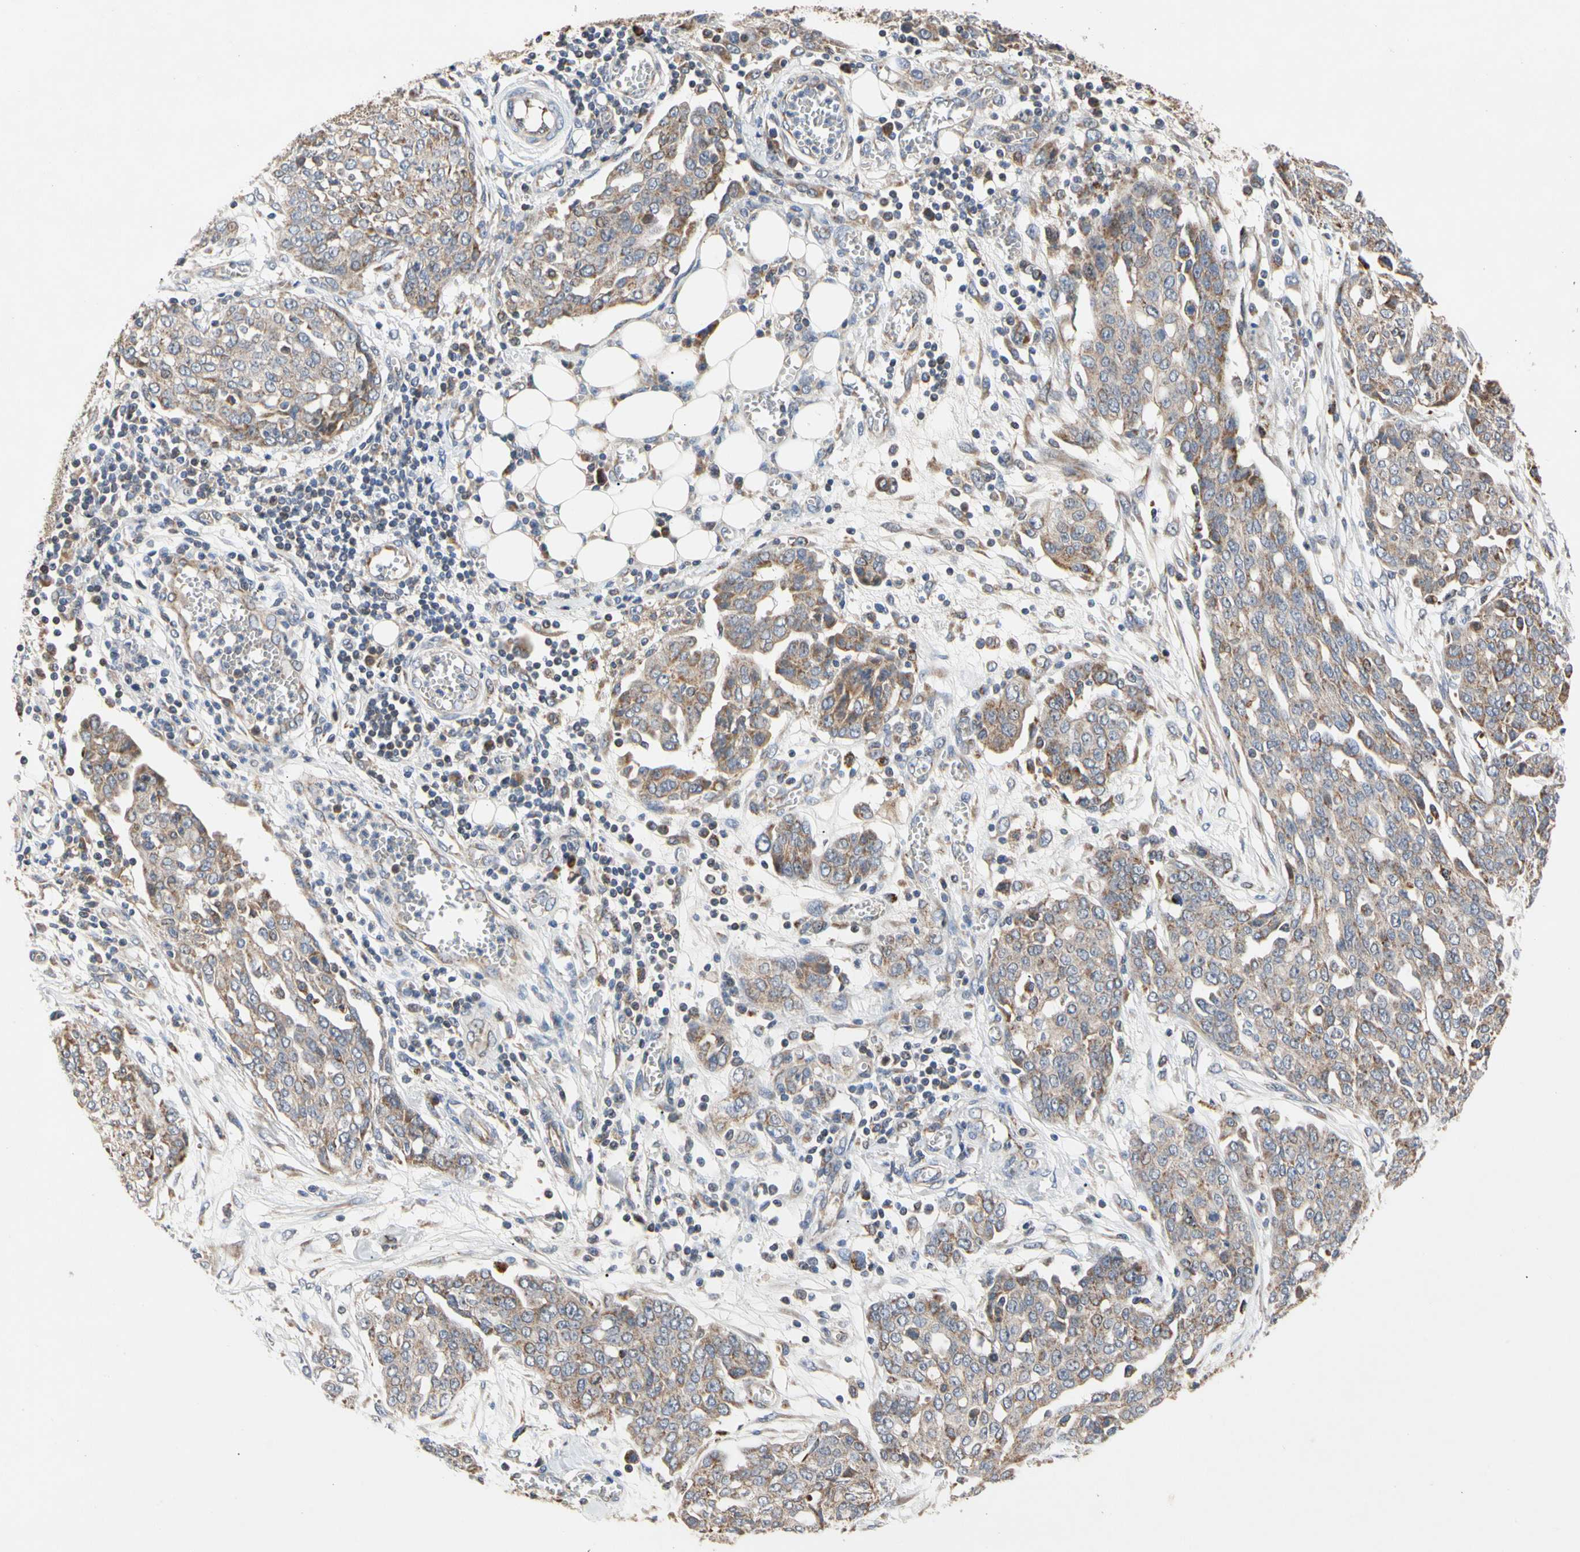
{"staining": {"intensity": "moderate", "quantity": ">75%", "location": "cytoplasmic/membranous"}, "tissue": "ovarian cancer", "cell_type": "Tumor cells", "image_type": "cancer", "snomed": [{"axis": "morphology", "description": "Cystadenocarcinoma, serous, NOS"}, {"axis": "topography", "description": "Soft tissue"}, {"axis": "topography", "description": "Ovary"}], "caption": "Protein staining shows moderate cytoplasmic/membranous positivity in approximately >75% of tumor cells in serous cystadenocarcinoma (ovarian).", "gene": "GPD2", "patient": {"sex": "female", "age": 57}}